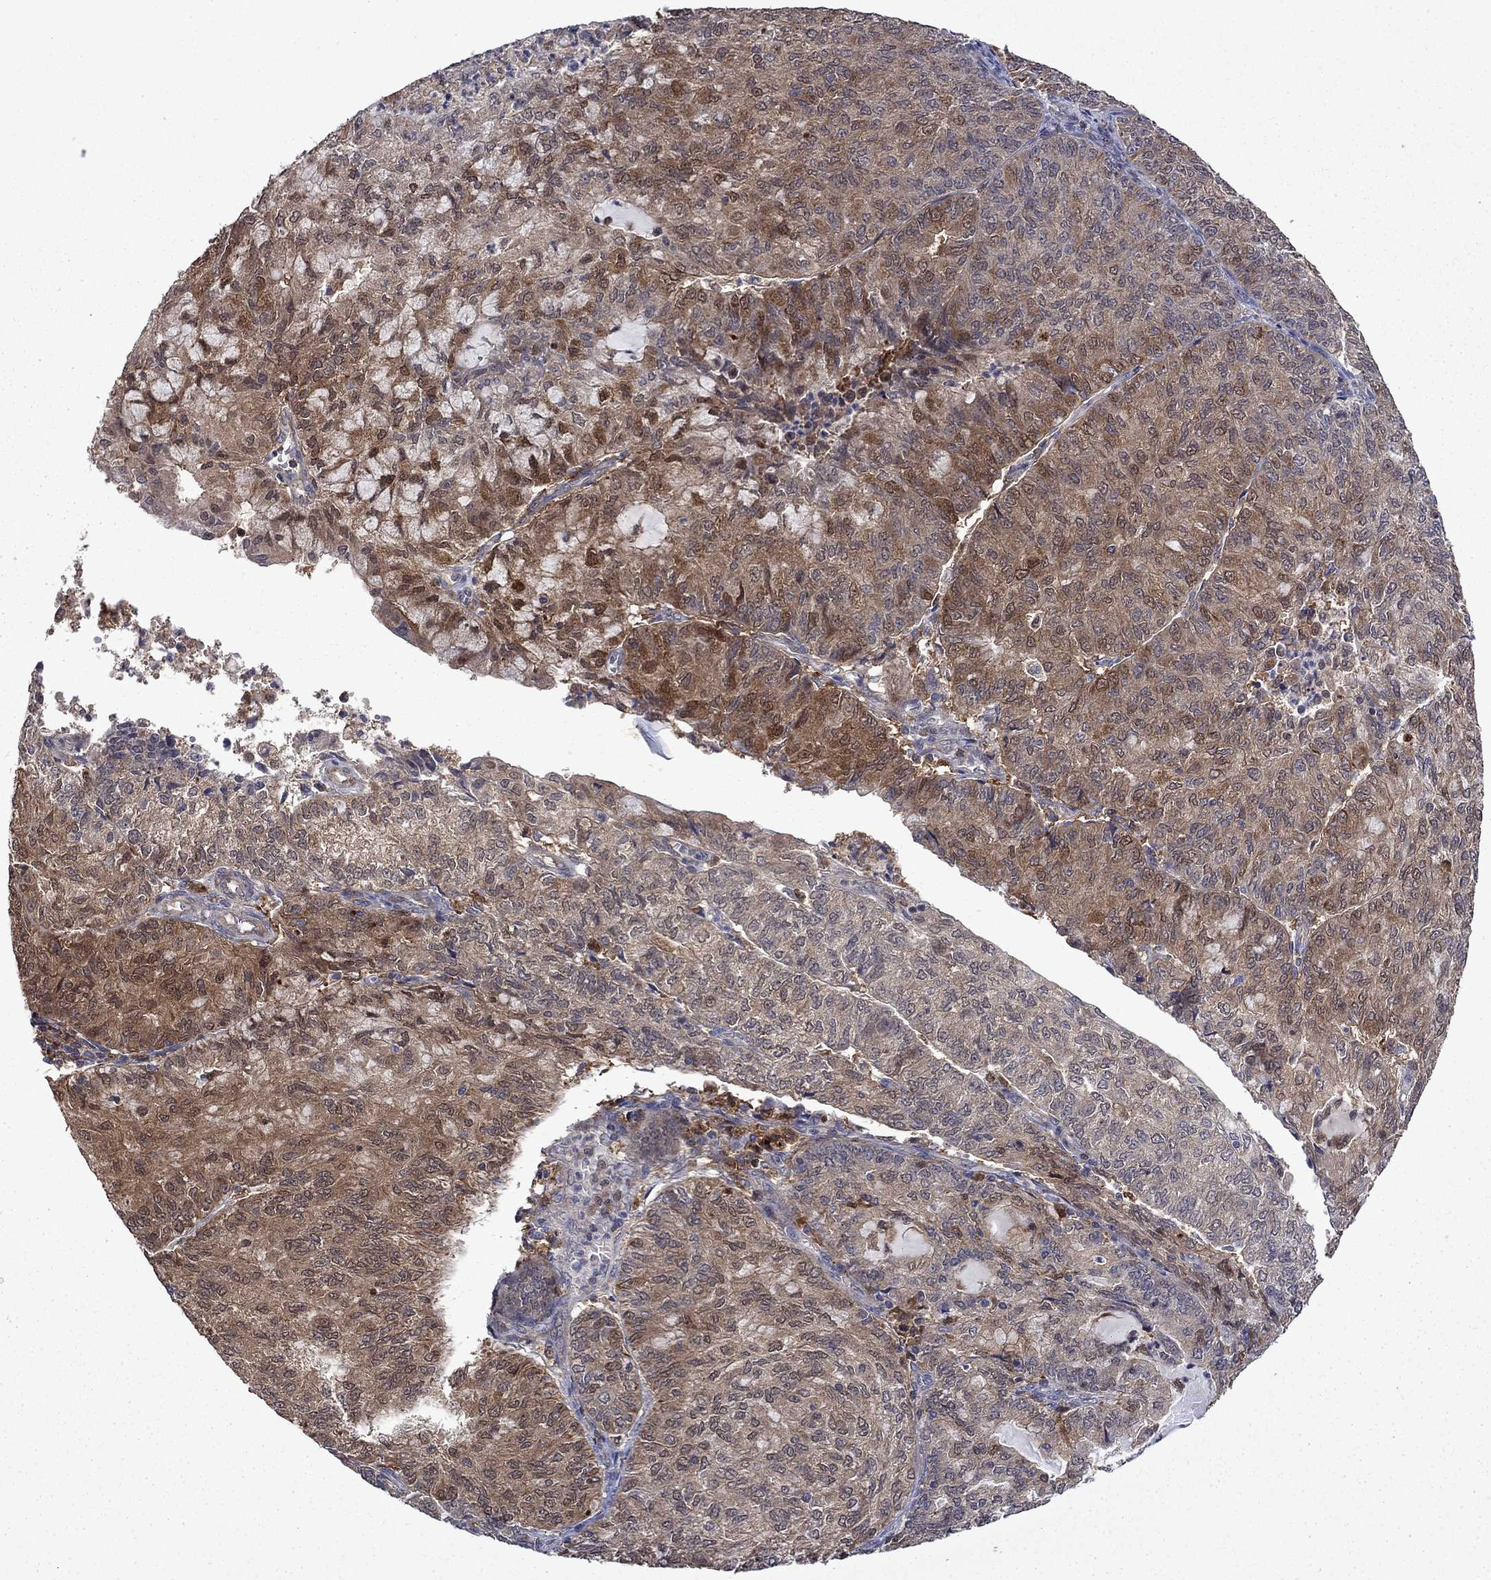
{"staining": {"intensity": "moderate", "quantity": "25%-75%", "location": "cytoplasmic/membranous"}, "tissue": "endometrial cancer", "cell_type": "Tumor cells", "image_type": "cancer", "snomed": [{"axis": "morphology", "description": "Adenocarcinoma, NOS"}, {"axis": "topography", "description": "Endometrium"}], "caption": "Adenocarcinoma (endometrial) stained with a brown dye displays moderate cytoplasmic/membranous positive expression in approximately 25%-75% of tumor cells.", "gene": "TPMT", "patient": {"sex": "female", "age": 82}}